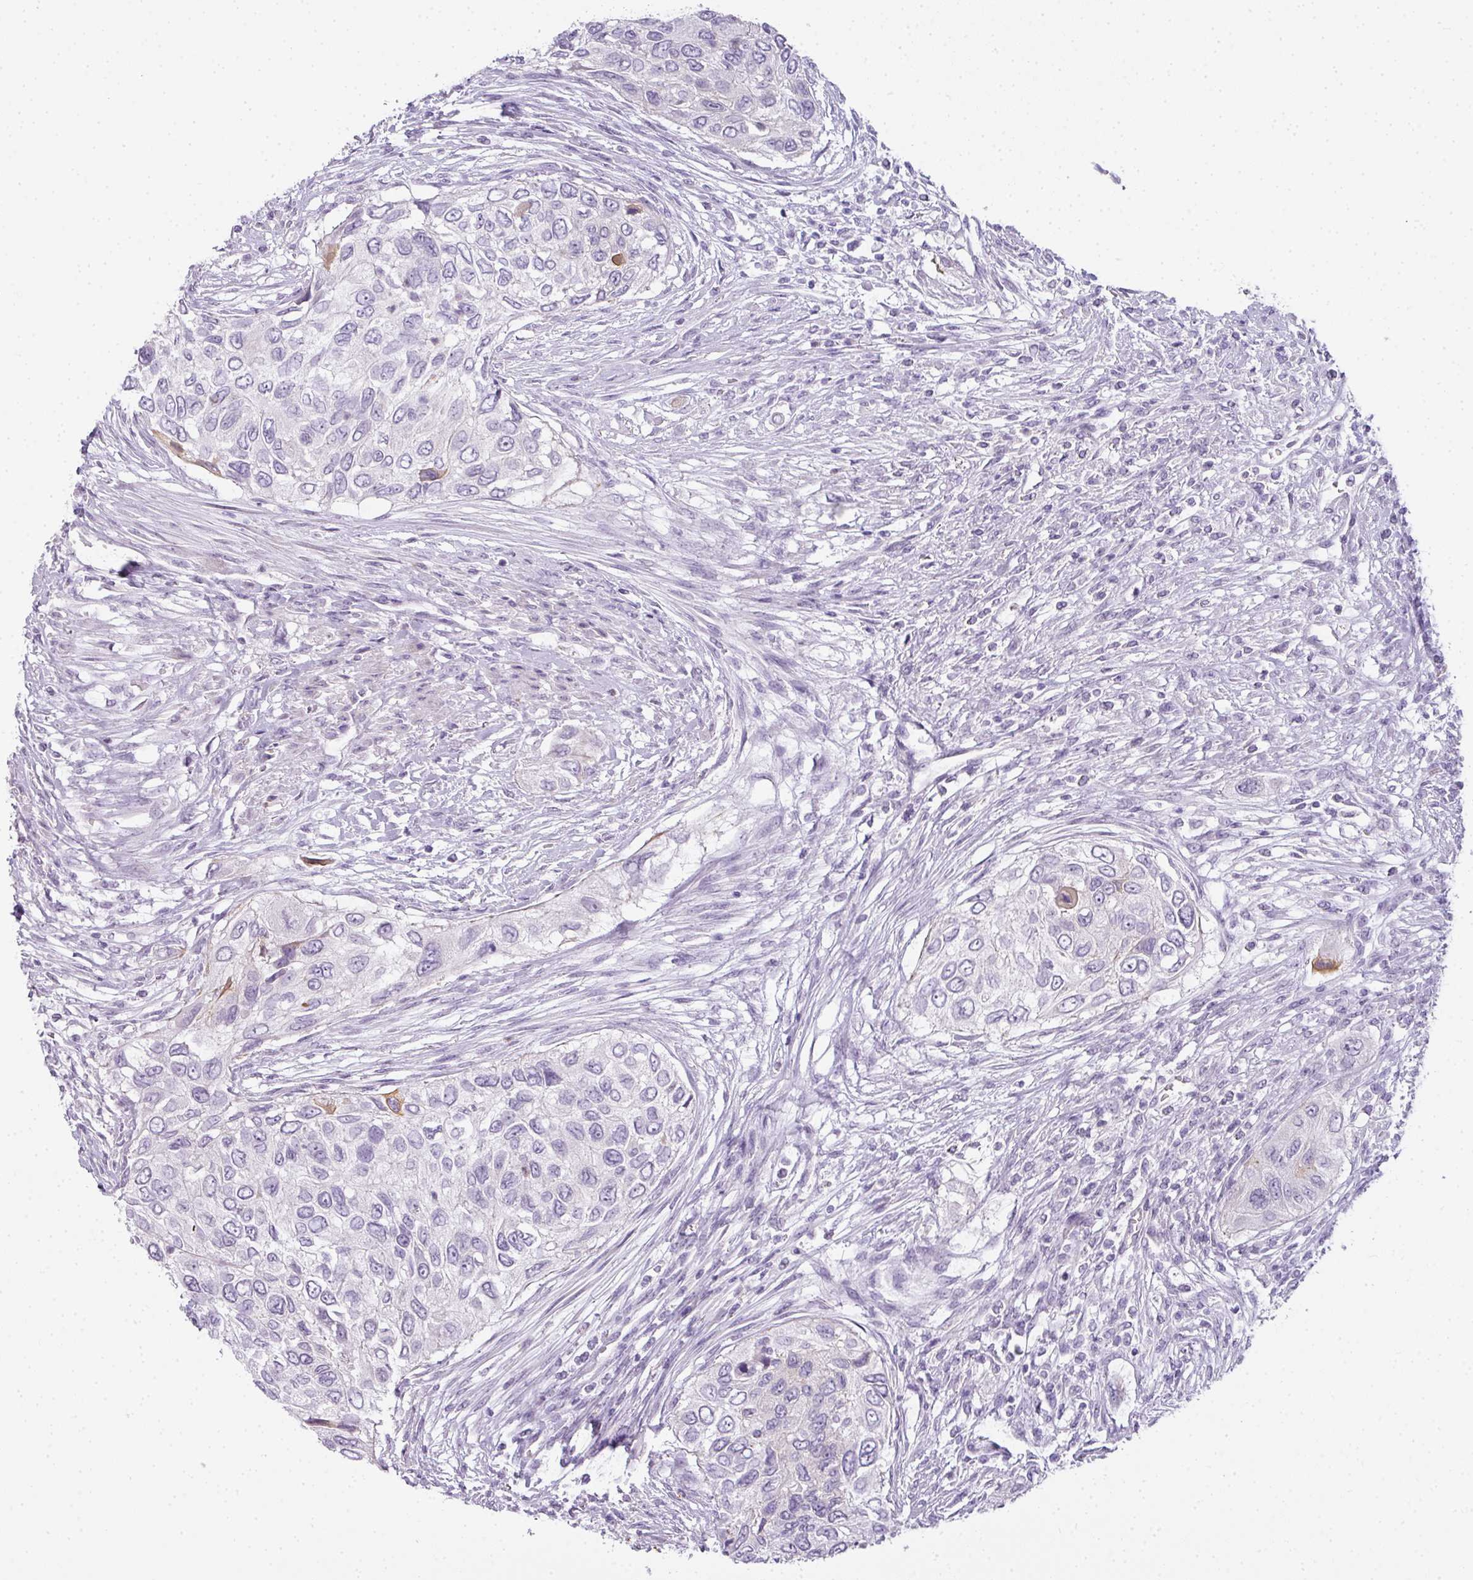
{"staining": {"intensity": "negative", "quantity": "none", "location": "none"}, "tissue": "urothelial cancer", "cell_type": "Tumor cells", "image_type": "cancer", "snomed": [{"axis": "morphology", "description": "Urothelial carcinoma, High grade"}, {"axis": "topography", "description": "Urinary bladder"}], "caption": "High magnification brightfield microscopy of urothelial carcinoma (high-grade) stained with DAB (3,3'-diaminobenzidine) (brown) and counterstained with hematoxylin (blue): tumor cells show no significant positivity.", "gene": "RBMY1F", "patient": {"sex": "female", "age": 60}}